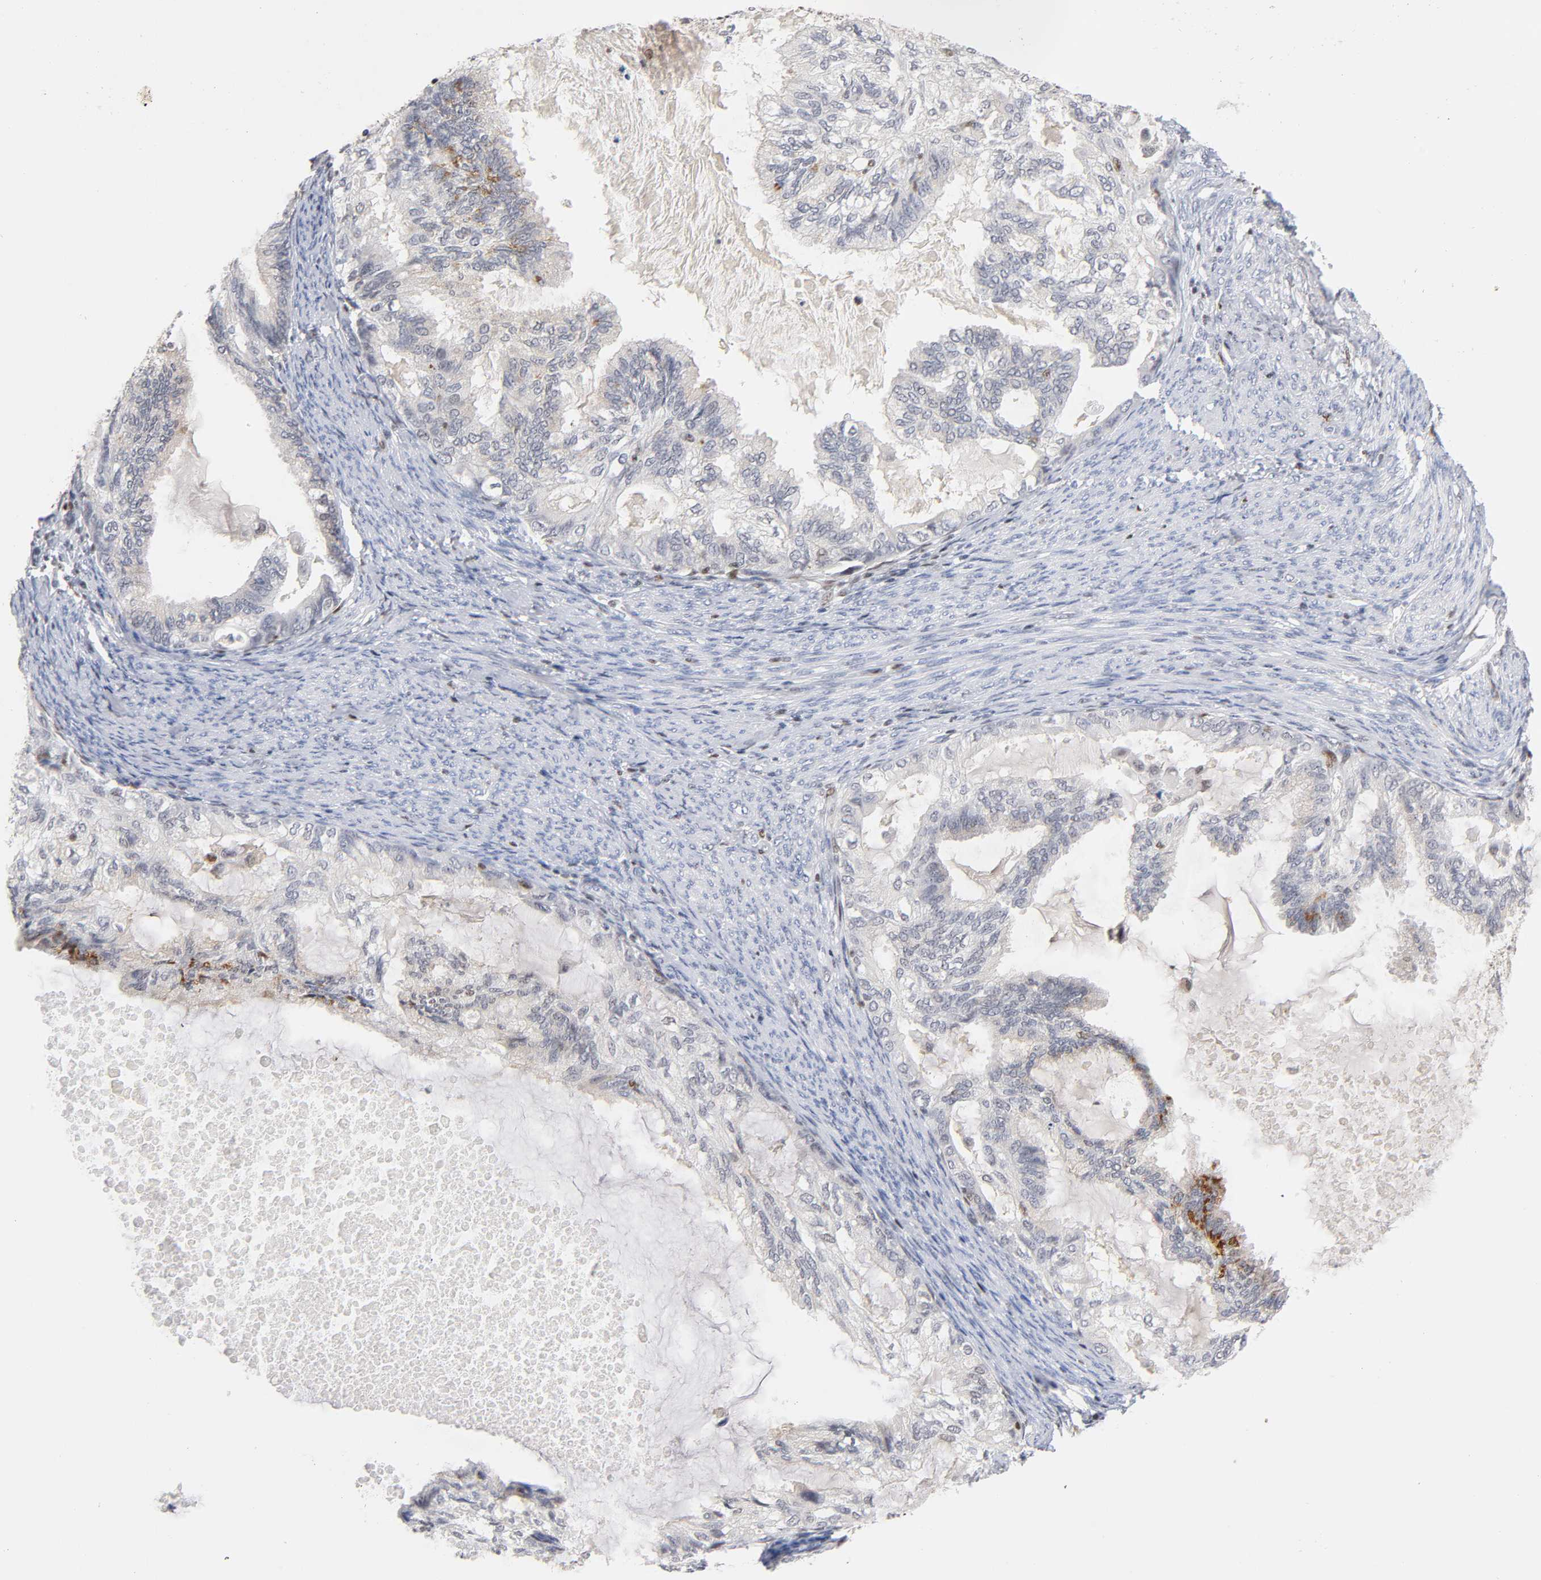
{"staining": {"intensity": "weak", "quantity": "<25%", "location": "nuclear"}, "tissue": "cervical cancer", "cell_type": "Tumor cells", "image_type": "cancer", "snomed": [{"axis": "morphology", "description": "Normal tissue, NOS"}, {"axis": "morphology", "description": "Adenocarcinoma, NOS"}, {"axis": "topography", "description": "Cervix"}, {"axis": "topography", "description": "Endometrium"}], "caption": "This is an immunohistochemistry photomicrograph of human adenocarcinoma (cervical). There is no positivity in tumor cells.", "gene": "RUNX1", "patient": {"sex": "female", "age": 86}}